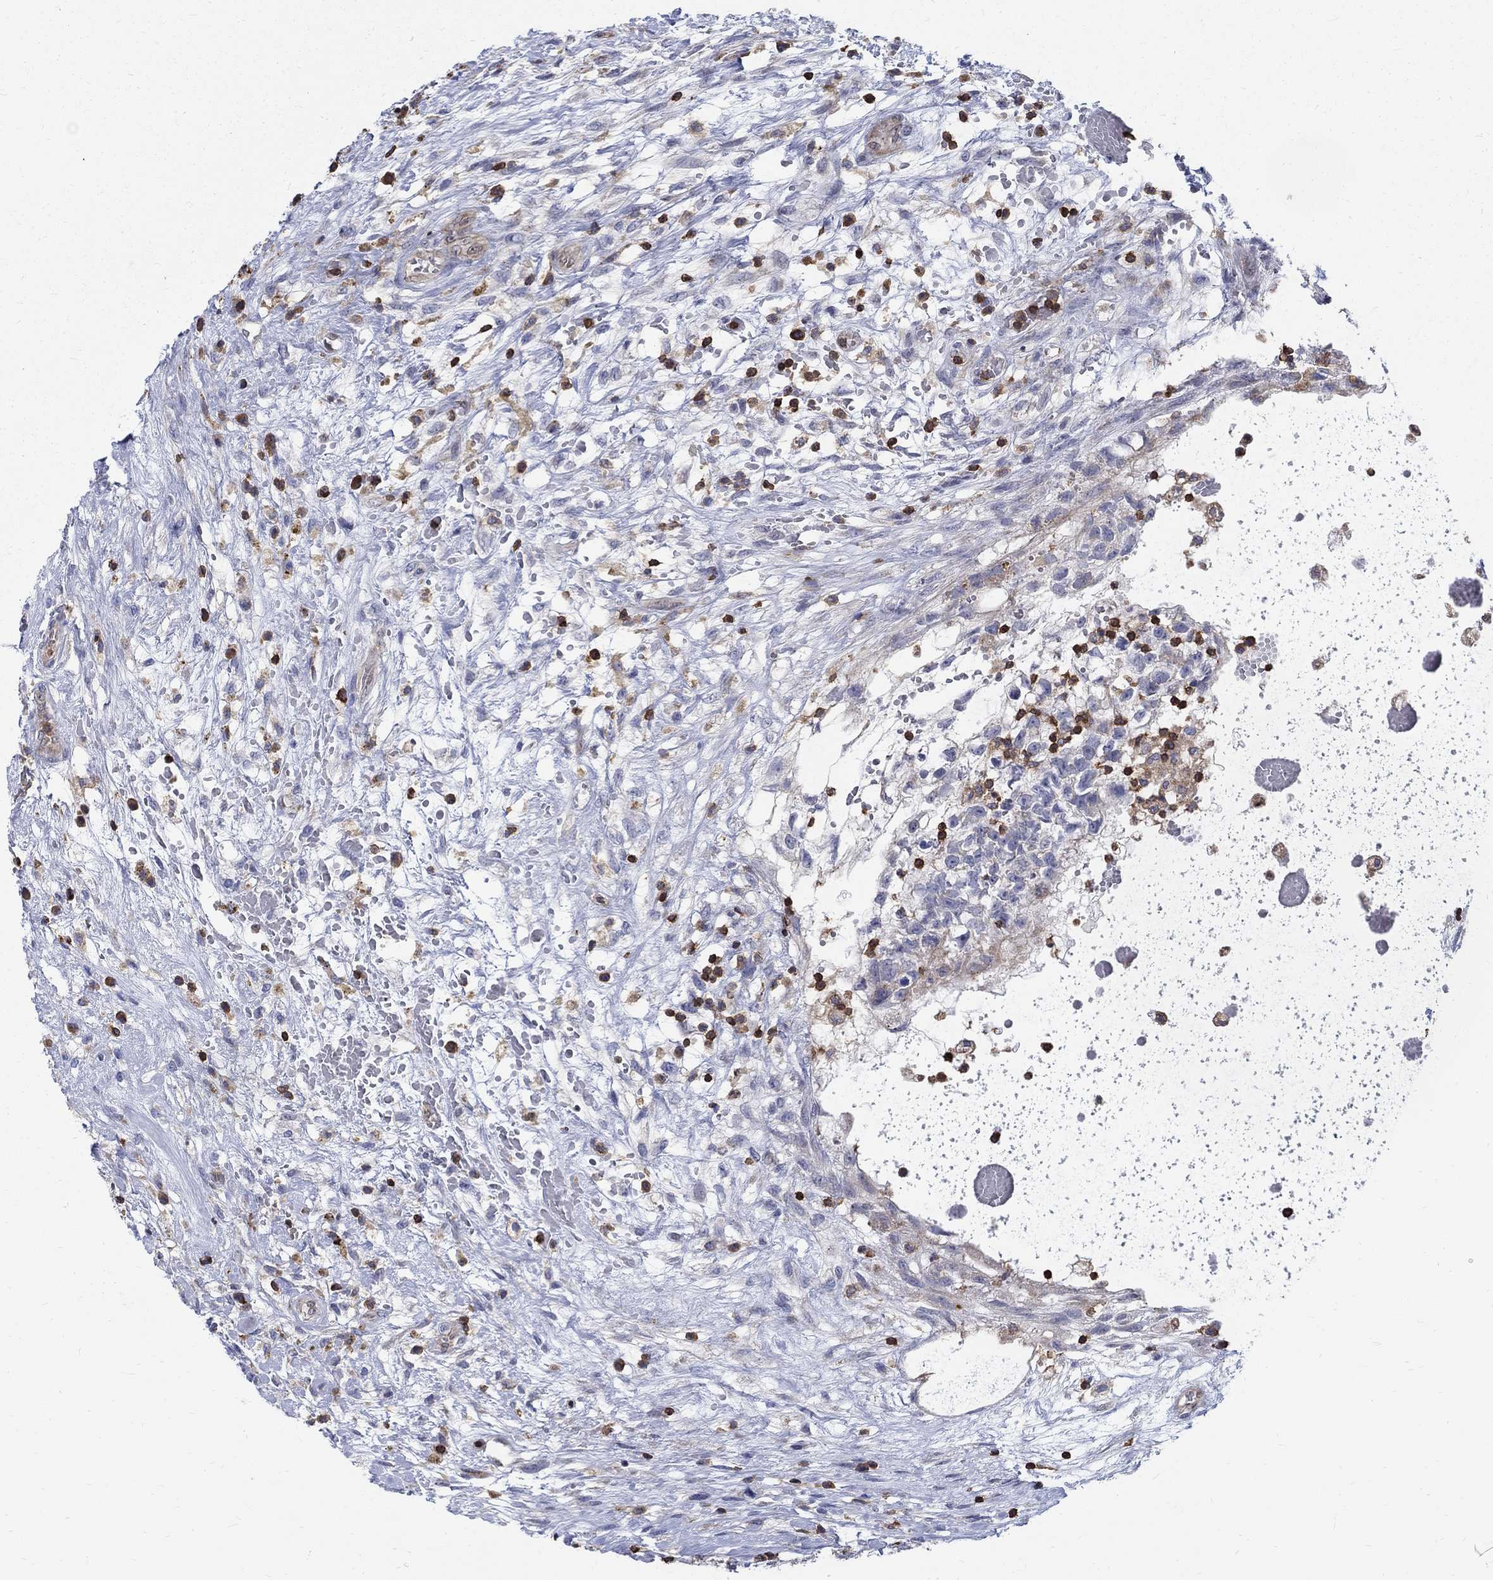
{"staining": {"intensity": "negative", "quantity": "none", "location": "none"}, "tissue": "testis cancer", "cell_type": "Tumor cells", "image_type": "cancer", "snomed": [{"axis": "morphology", "description": "Normal tissue, NOS"}, {"axis": "morphology", "description": "Carcinoma, Embryonal, NOS"}, {"axis": "topography", "description": "Testis"}, {"axis": "topography", "description": "Epididymis"}], "caption": "The micrograph displays no significant expression in tumor cells of testis cancer.", "gene": "AGAP2", "patient": {"sex": "male", "age": 32}}